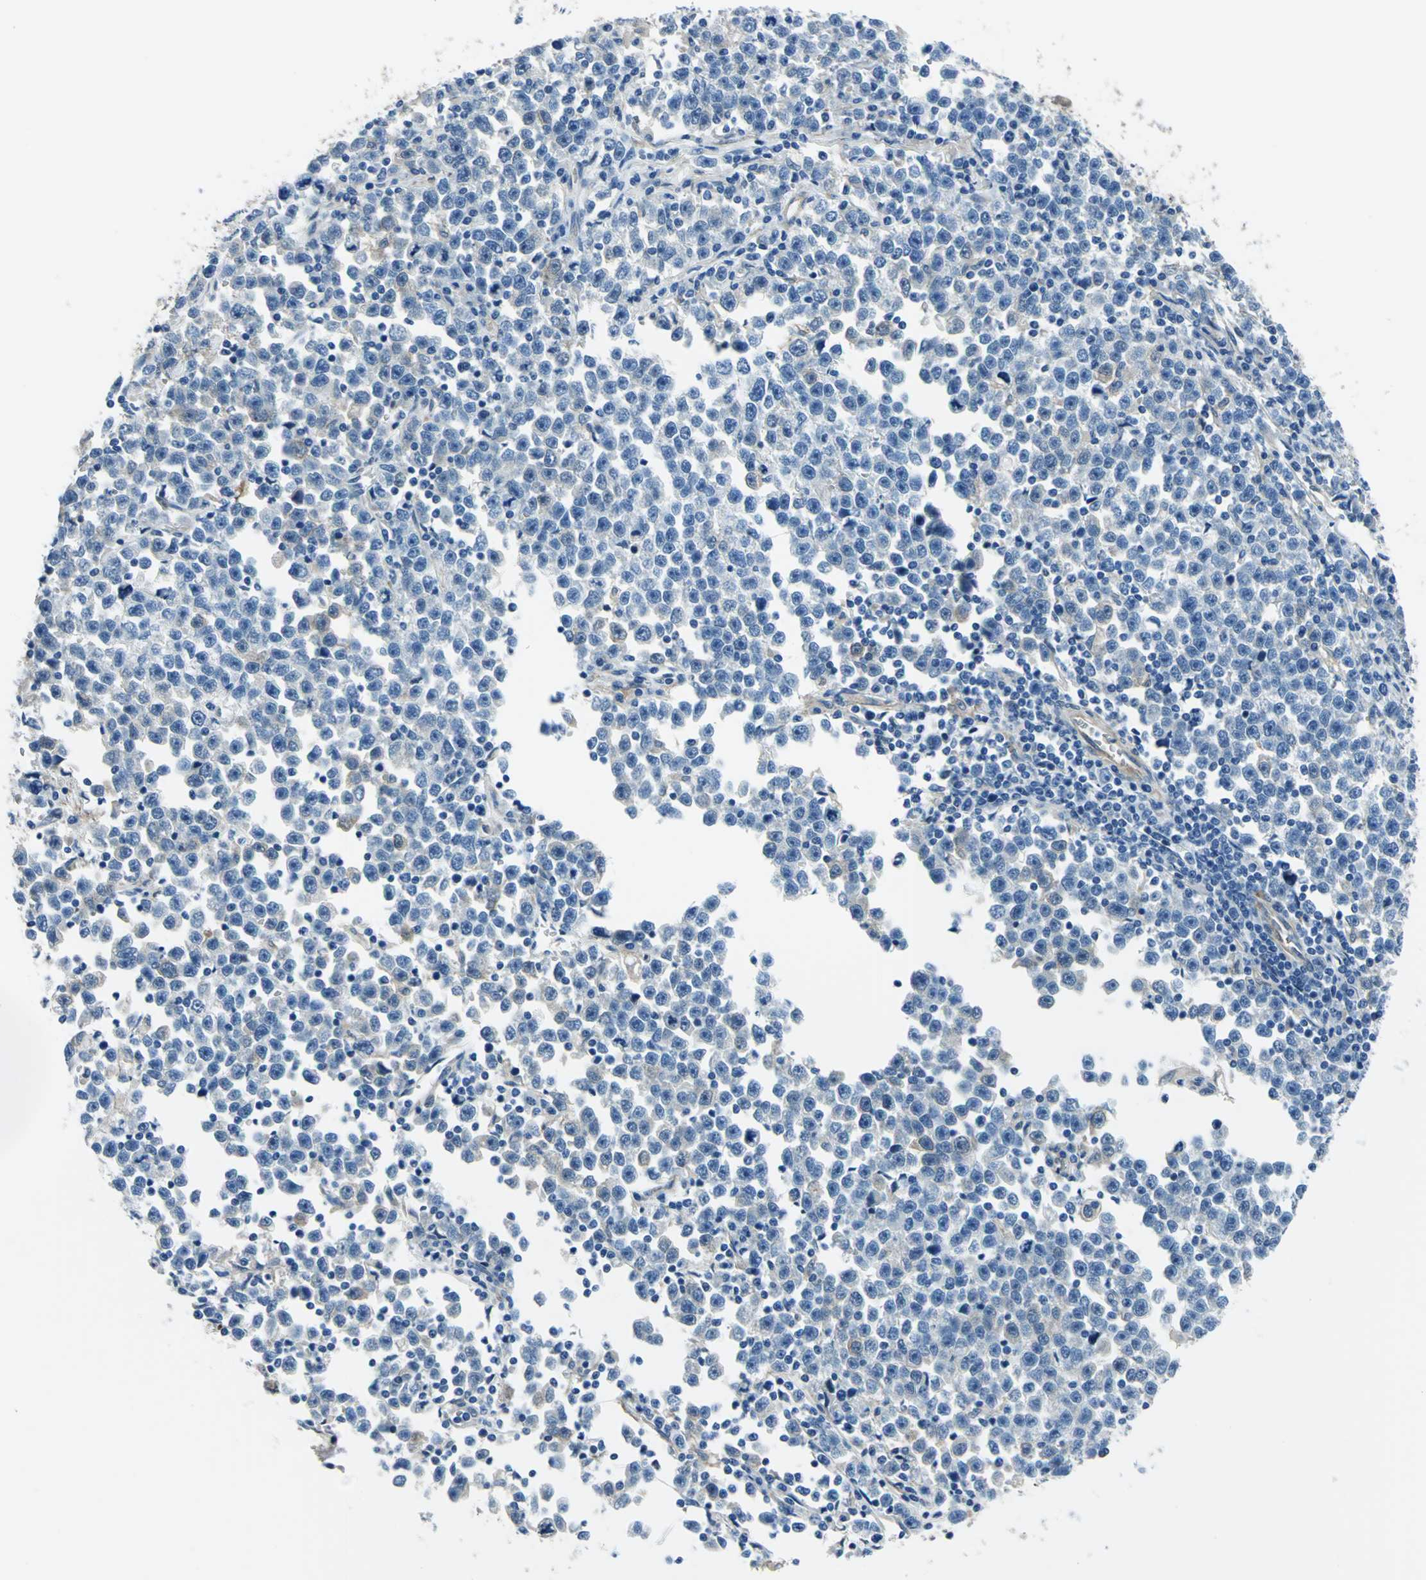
{"staining": {"intensity": "weak", "quantity": "<25%", "location": "cytoplasmic/membranous"}, "tissue": "testis cancer", "cell_type": "Tumor cells", "image_type": "cancer", "snomed": [{"axis": "morphology", "description": "Seminoma, NOS"}, {"axis": "topography", "description": "Testis"}], "caption": "This micrograph is of testis seminoma stained with immunohistochemistry to label a protein in brown with the nuclei are counter-stained blue. There is no expression in tumor cells.", "gene": "HSPB1", "patient": {"sex": "male", "age": 43}}